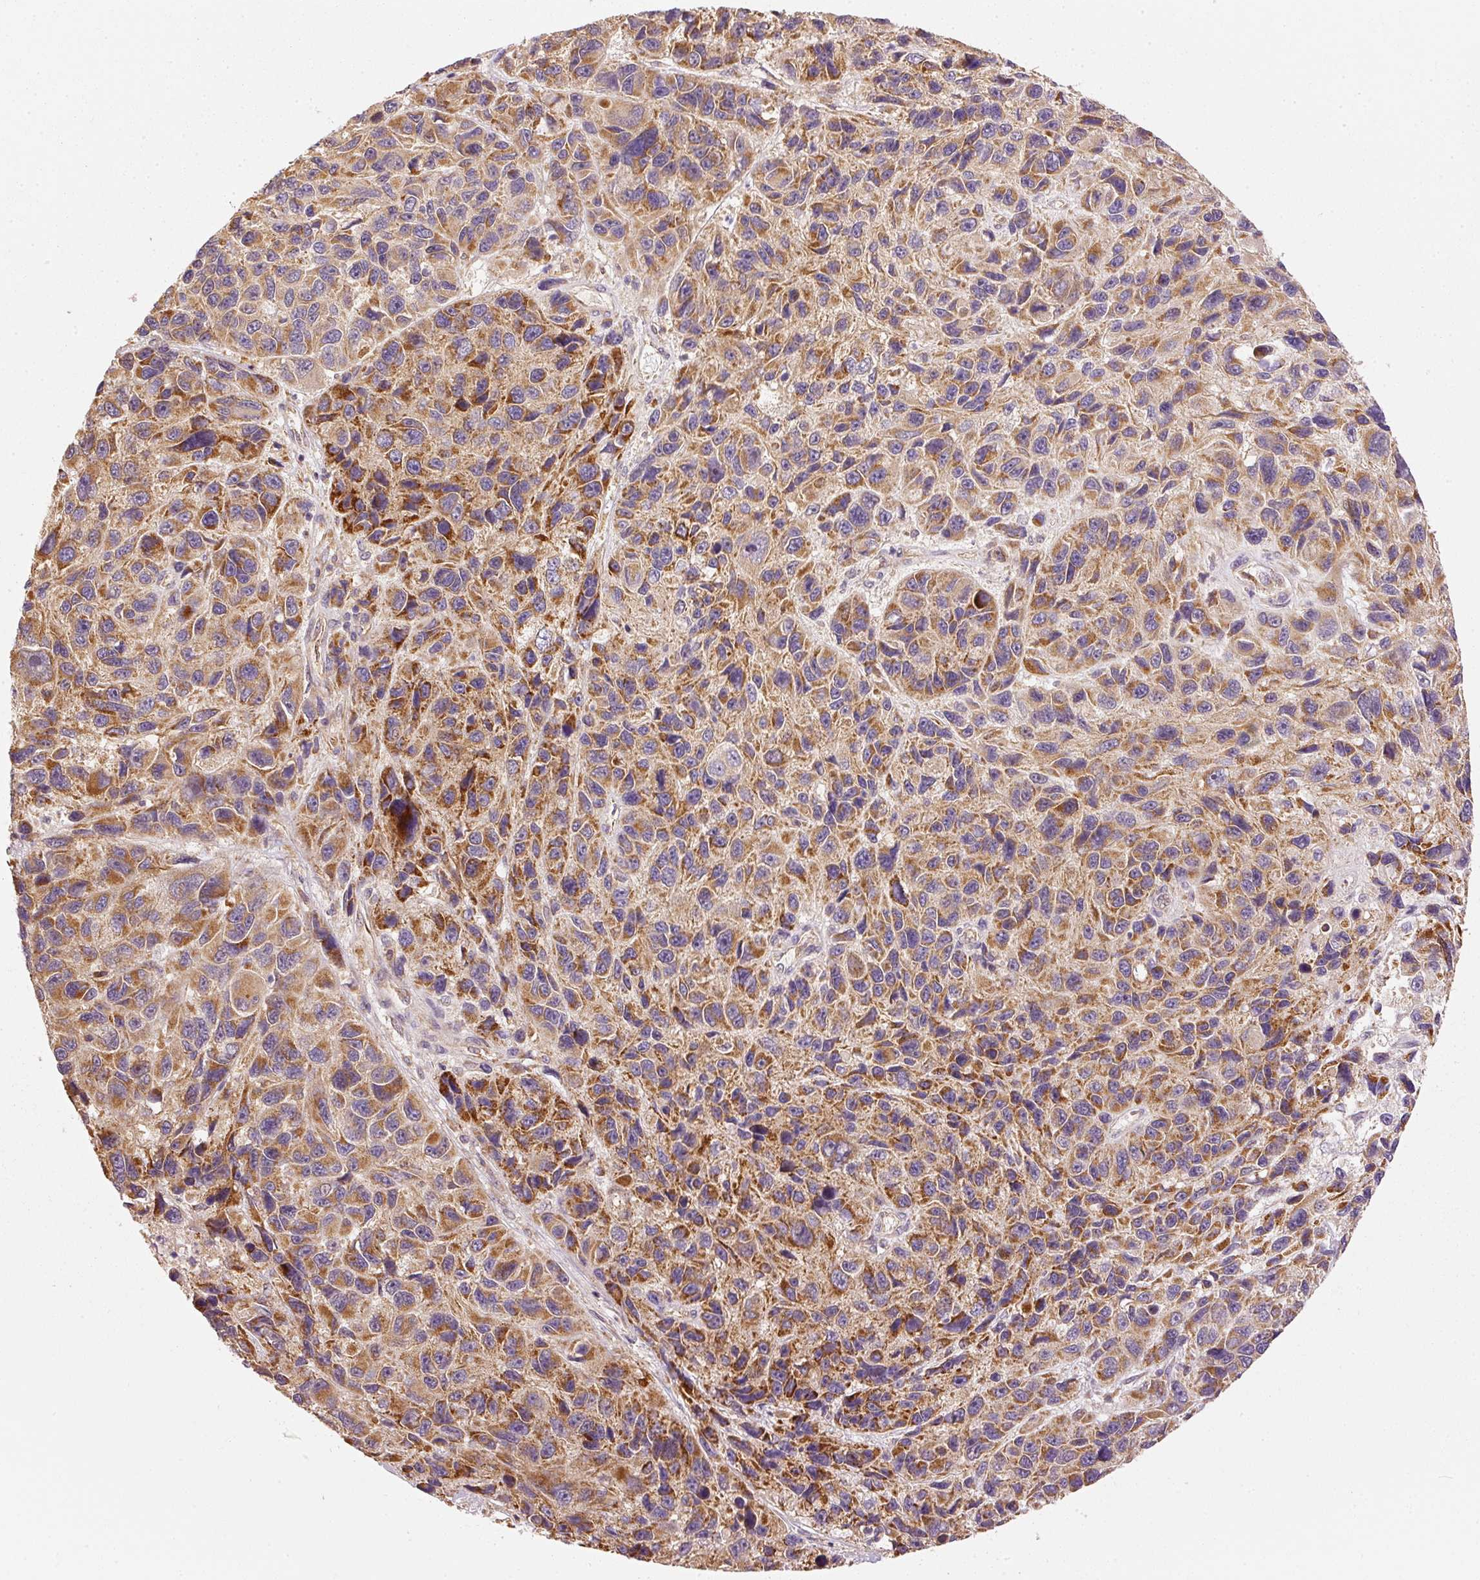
{"staining": {"intensity": "moderate", "quantity": ">75%", "location": "cytoplasmic/membranous"}, "tissue": "melanoma", "cell_type": "Tumor cells", "image_type": "cancer", "snomed": [{"axis": "morphology", "description": "Malignant melanoma, NOS"}, {"axis": "topography", "description": "Skin"}], "caption": "Immunohistochemical staining of human melanoma shows medium levels of moderate cytoplasmic/membranous protein expression in about >75% of tumor cells.", "gene": "MTHFD1L", "patient": {"sex": "male", "age": 53}}